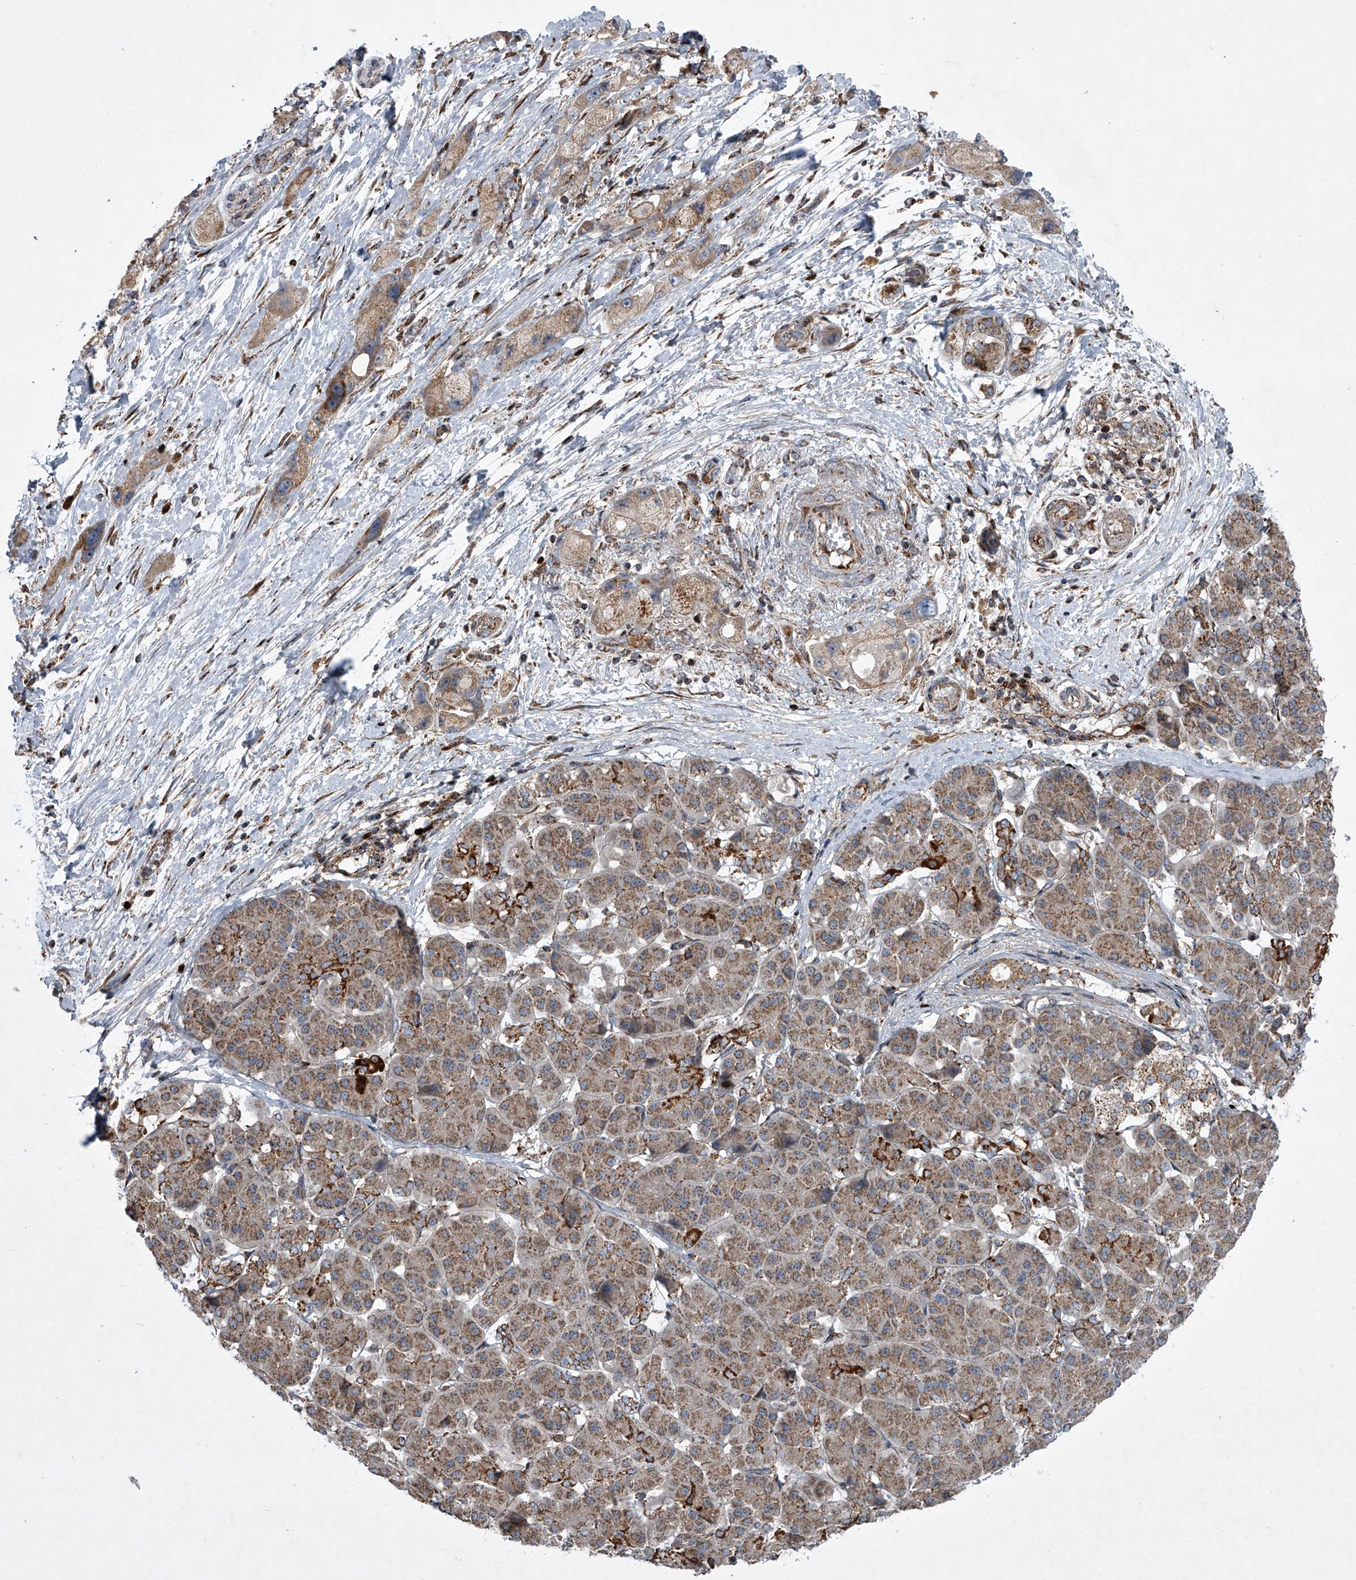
{"staining": {"intensity": "weak", "quantity": ">75%", "location": "cytoplasmic/membranous"}, "tissue": "pancreatic cancer", "cell_type": "Tumor cells", "image_type": "cancer", "snomed": [{"axis": "morphology", "description": "Normal tissue, NOS"}, {"axis": "morphology", "description": "Adenocarcinoma, NOS"}, {"axis": "topography", "description": "Pancreas"}], "caption": "The micrograph shows immunohistochemical staining of pancreatic cancer. There is weak cytoplasmic/membranous staining is present in about >75% of tumor cells.", "gene": "STRADA", "patient": {"sex": "female", "age": 68}}